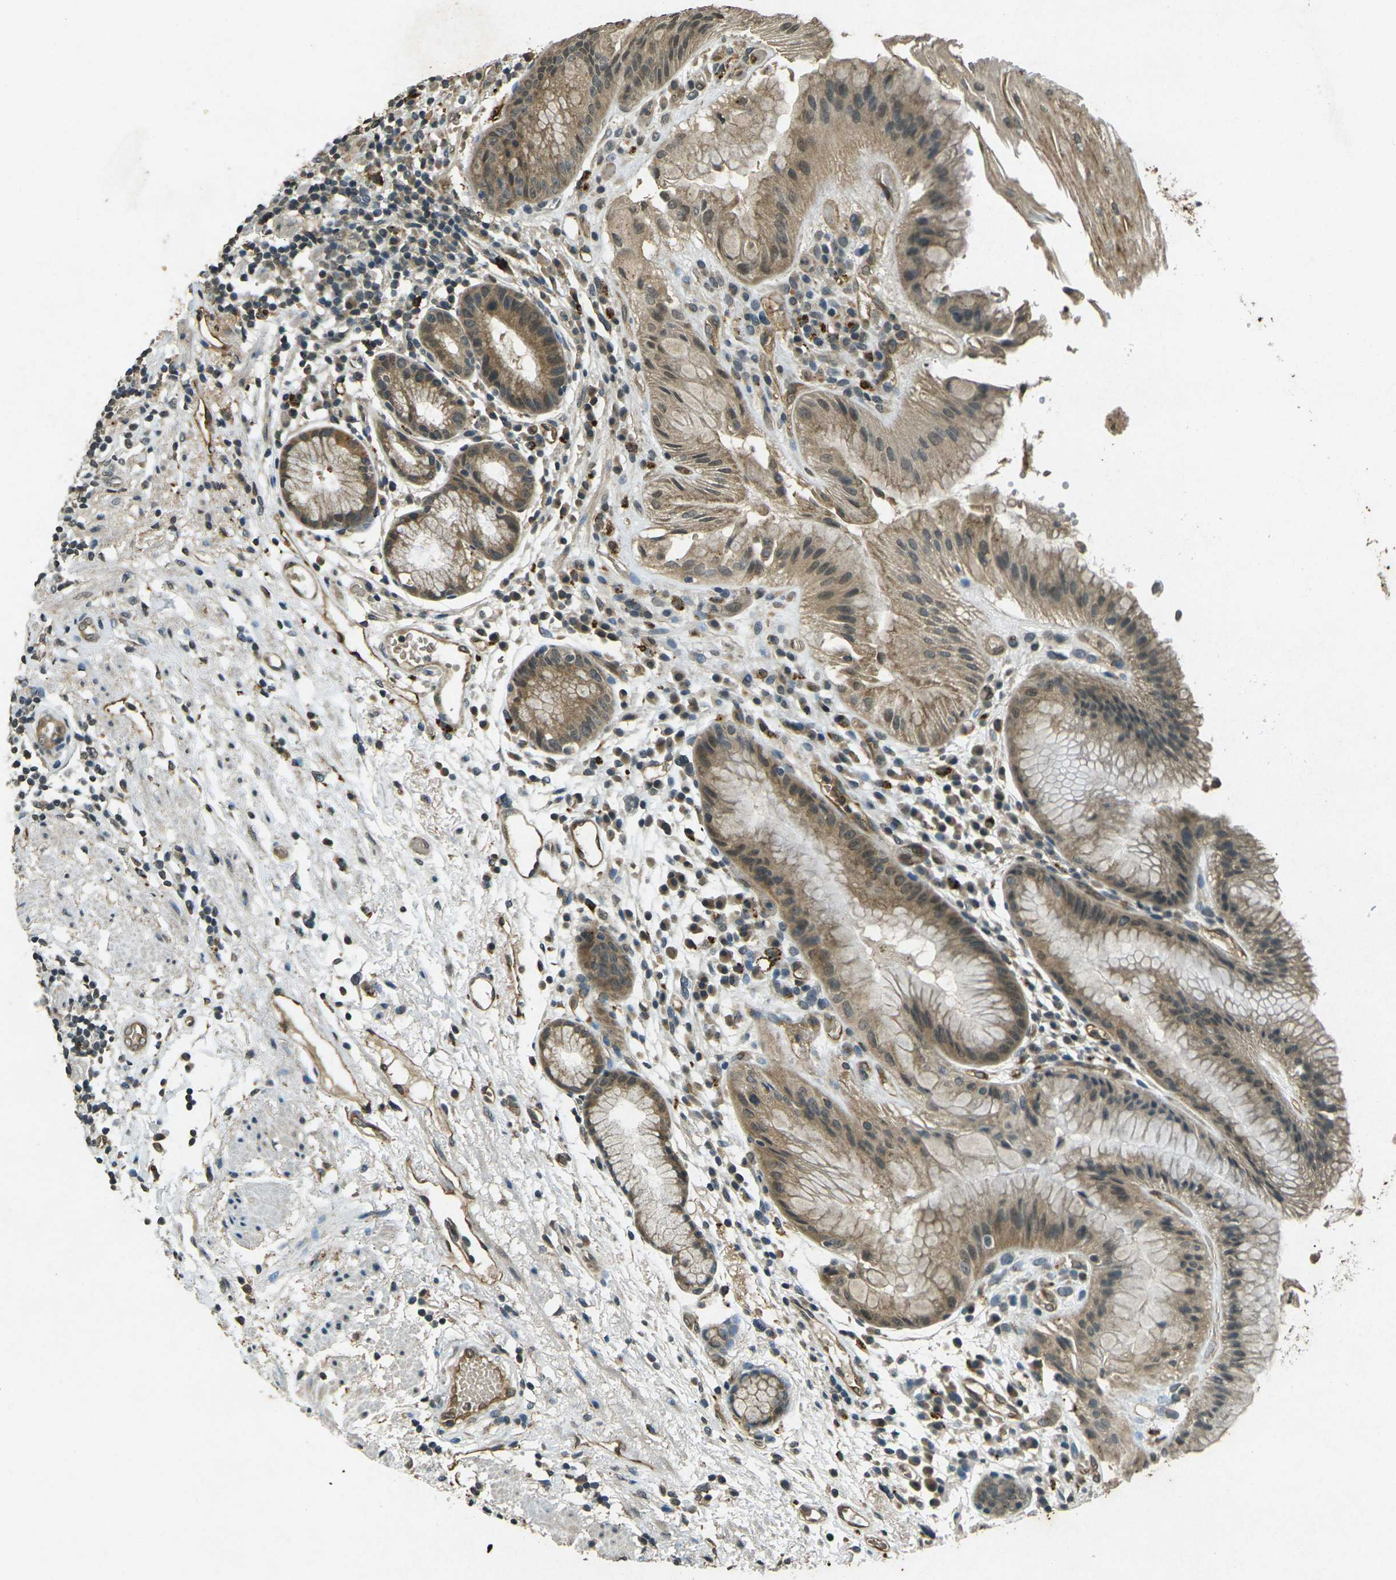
{"staining": {"intensity": "moderate", "quantity": ">75%", "location": "cytoplasmic/membranous"}, "tissue": "stomach", "cell_type": "Glandular cells", "image_type": "normal", "snomed": [{"axis": "morphology", "description": "Normal tissue, NOS"}, {"axis": "topography", "description": "Stomach, upper"}], "caption": "The histopathology image shows staining of unremarkable stomach, revealing moderate cytoplasmic/membranous protein expression (brown color) within glandular cells.", "gene": "PDE2A", "patient": {"sex": "male", "age": 72}}